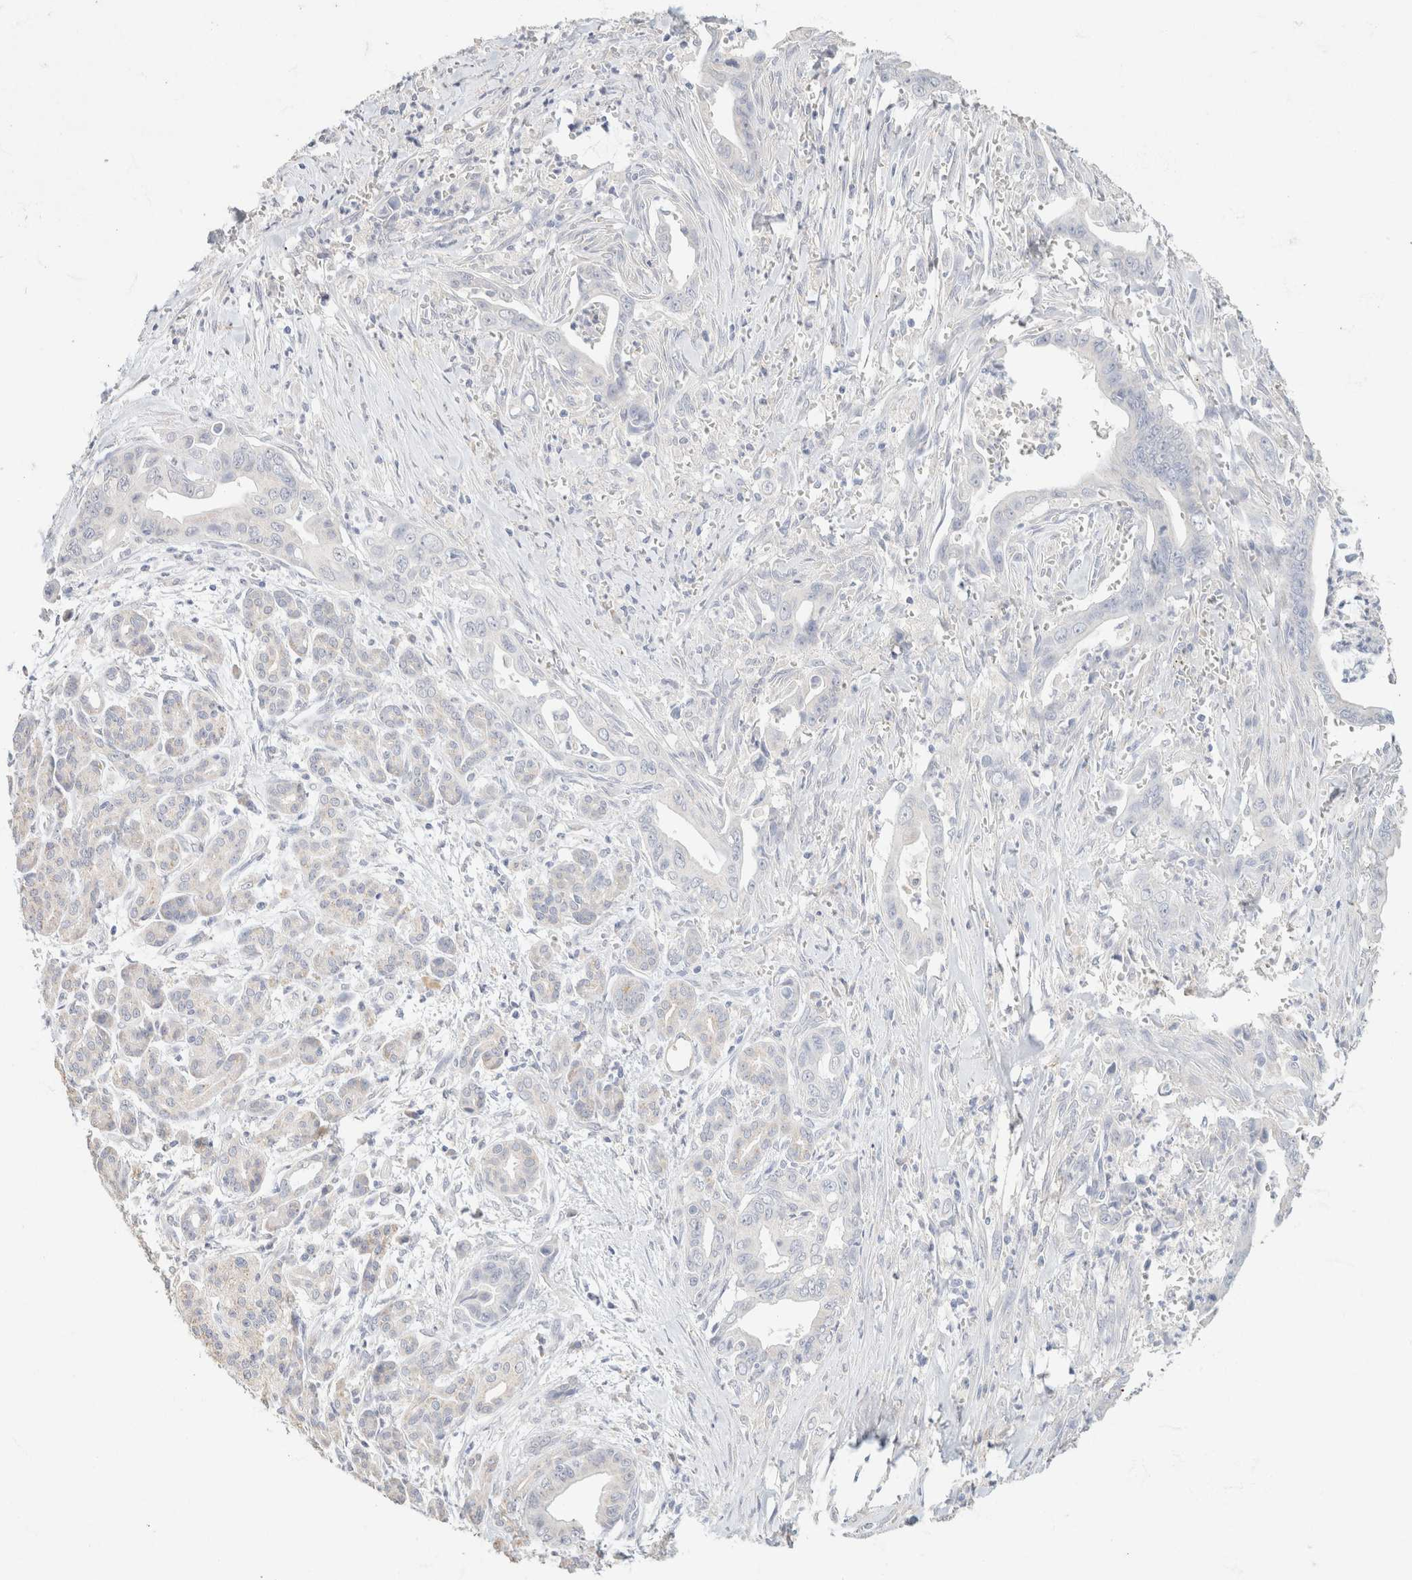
{"staining": {"intensity": "negative", "quantity": "none", "location": "none"}, "tissue": "pancreatic cancer", "cell_type": "Tumor cells", "image_type": "cancer", "snomed": [{"axis": "morphology", "description": "Adenocarcinoma, NOS"}, {"axis": "topography", "description": "Pancreas"}], "caption": "A histopathology image of pancreatic adenocarcinoma stained for a protein exhibits no brown staining in tumor cells.", "gene": "CA12", "patient": {"sex": "male", "age": 59}}